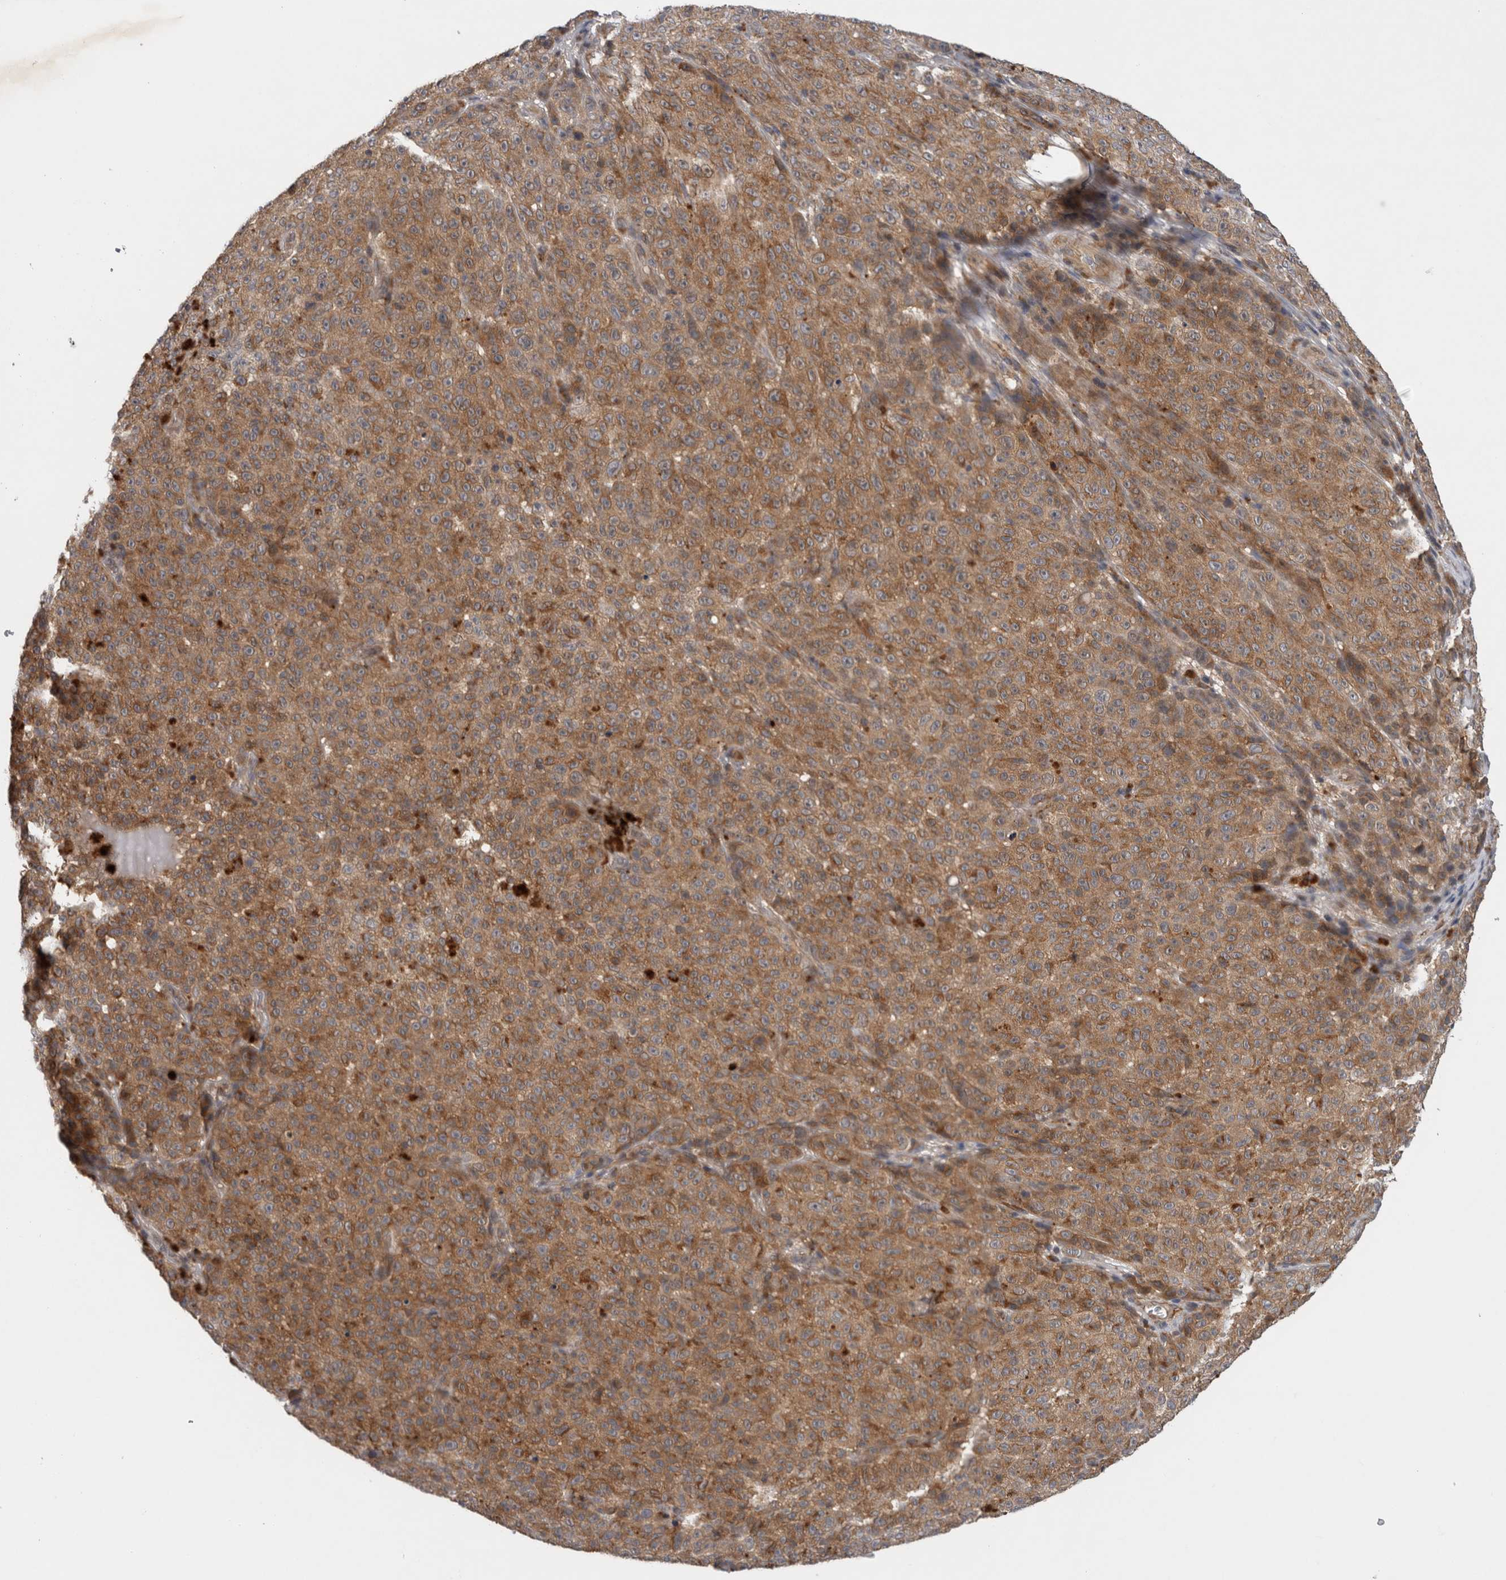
{"staining": {"intensity": "moderate", "quantity": ">75%", "location": "cytoplasmic/membranous"}, "tissue": "melanoma", "cell_type": "Tumor cells", "image_type": "cancer", "snomed": [{"axis": "morphology", "description": "Malignant melanoma, NOS"}, {"axis": "topography", "description": "Skin"}], "caption": "Malignant melanoma stained for a protein shows moderate cytoplasmic/membranous positivity in tumor cells.", "gene": "PDCD2", "patient": {"sex": "female", "age": 82}}